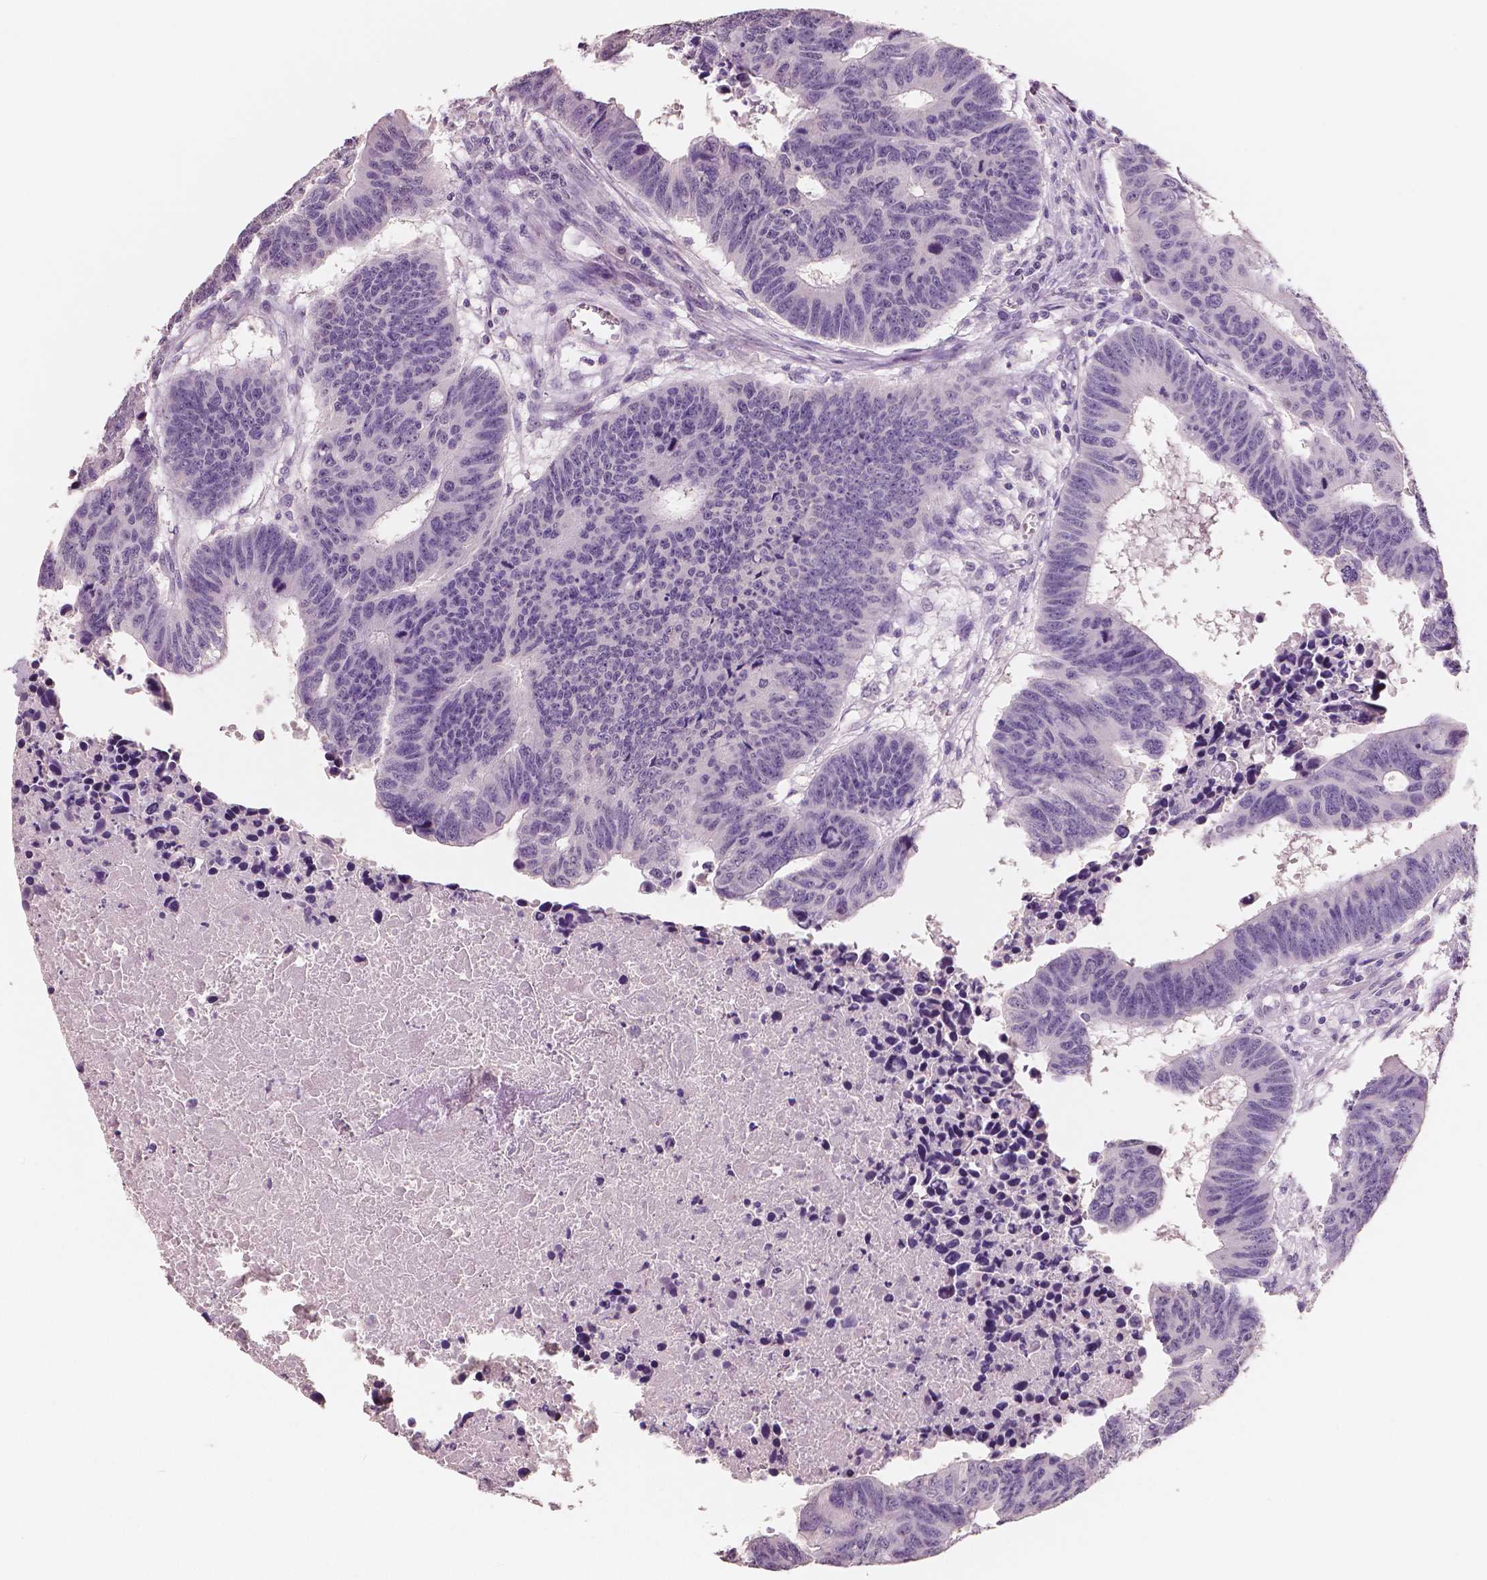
{"staining": {"intensity": "negative", "quantity": "none", "location": "none"}, "tissue": "colorectal cancer", "cell_type": "Tumor cells", "image_type": "cancer", "snomed": [{"axis": "morphology", "description": "Adenocarcinoma, NOS"}, {"axis": "topography", "description": "Rectum"}], "caption": "Tumor cells show no significant protein positivity in colorectal cancer (adenocarcinoma).", "gene": "NECAB1", "patient": {"sex": "female", "age": 85}}